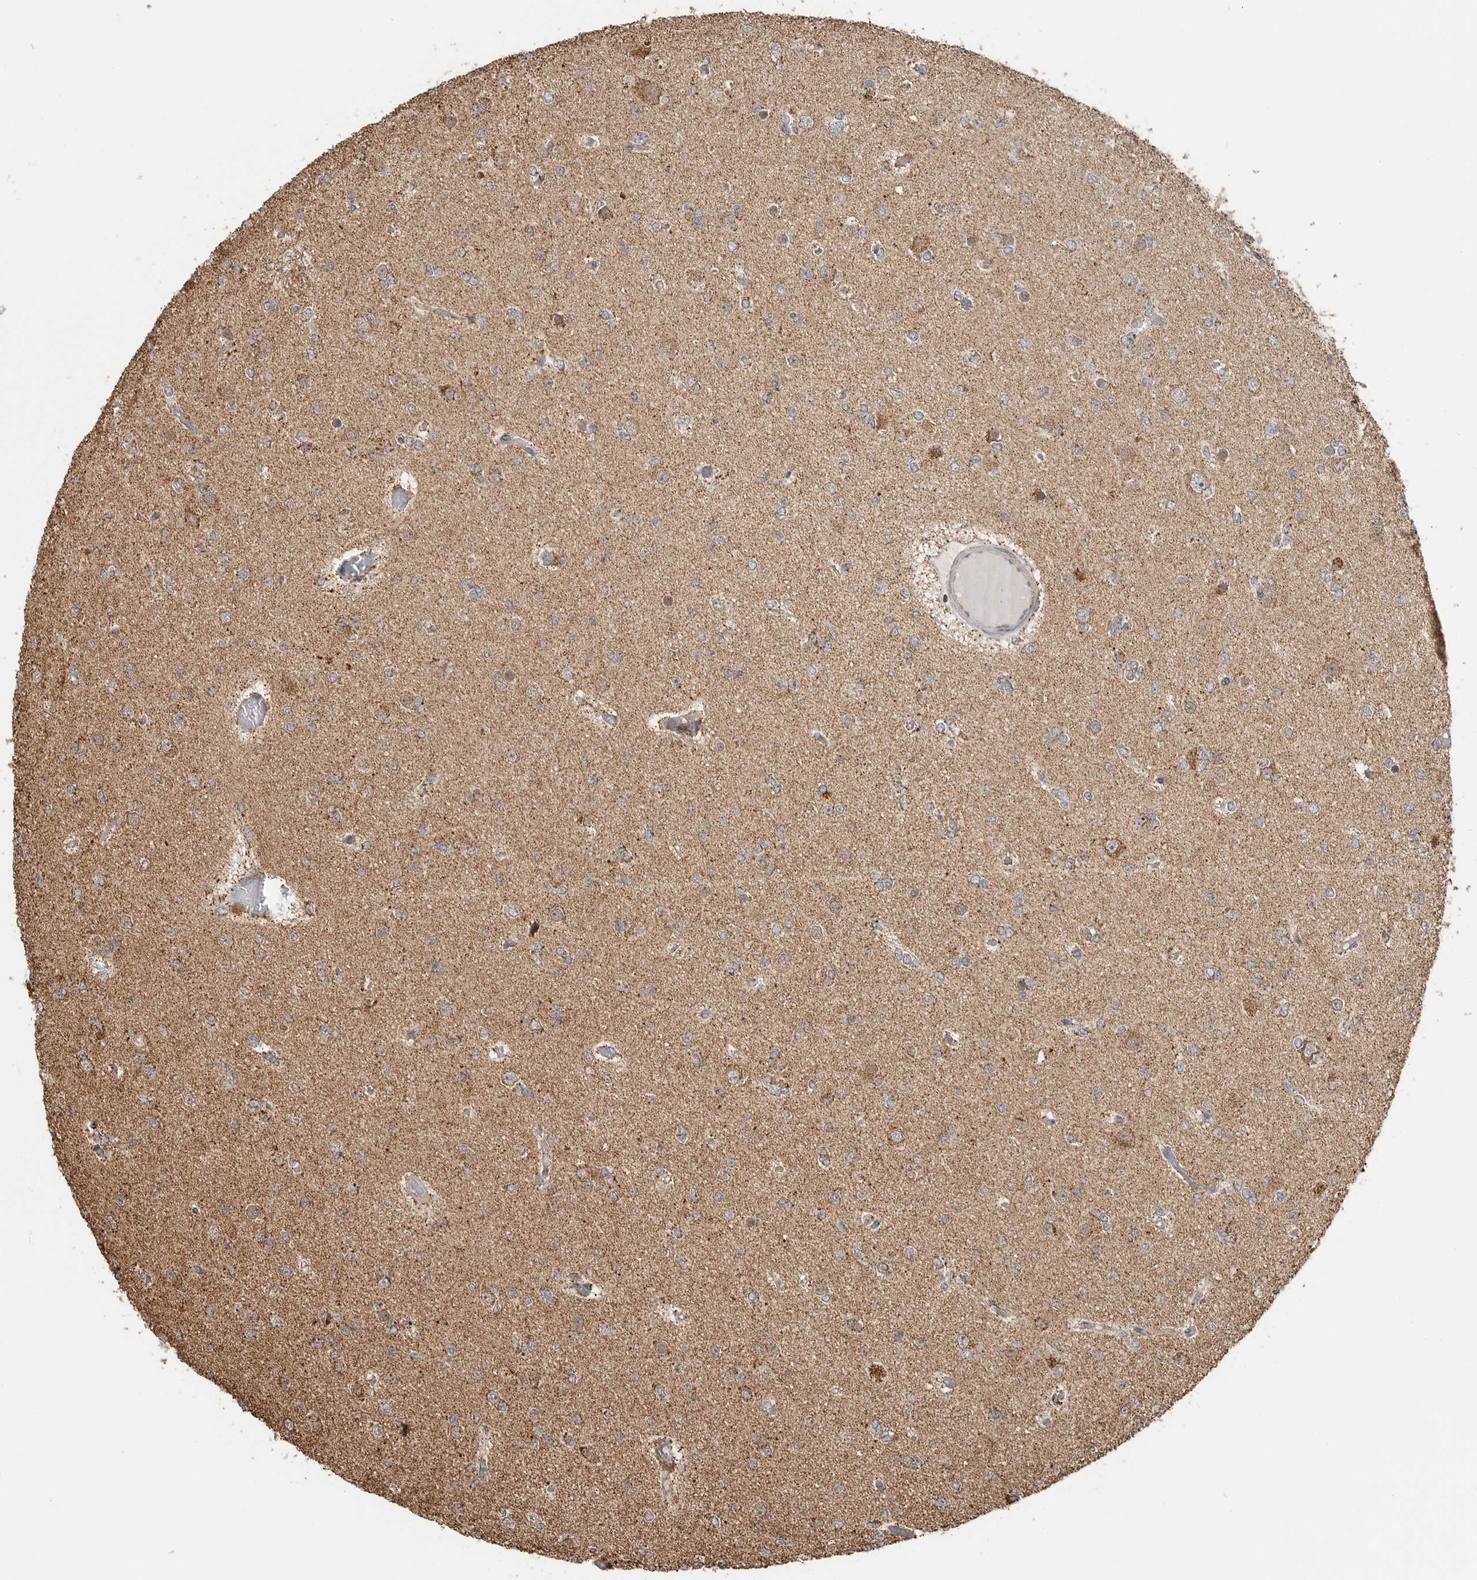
{"staining": {"intensity": "weak", "quantity": "25%-75%", "location": "cytoplasmic/membranous"}, "tissue": "glioma", "cell_type": "Tumor cells", "image_type": "cancer", "snomed": [{"axis": "morphology", "description": "Glioma, malignant, Low grade"}, {"axis": "topography", "description": "Brain"}], "caption": "Immunohistochemistry (IHC) histopathology image of neoplastic tissue: human low-grade glioma (malignant) stained using immunohistochemistry (IHC) reveals low levels of weak protein expression localized specifically in the cytoplasmic/membranous of tumor cells, appearing as a cytoplasmic/membranous brown color.", "gene": "GCNT2", "patient": {"sex": "female", "age": 22}}